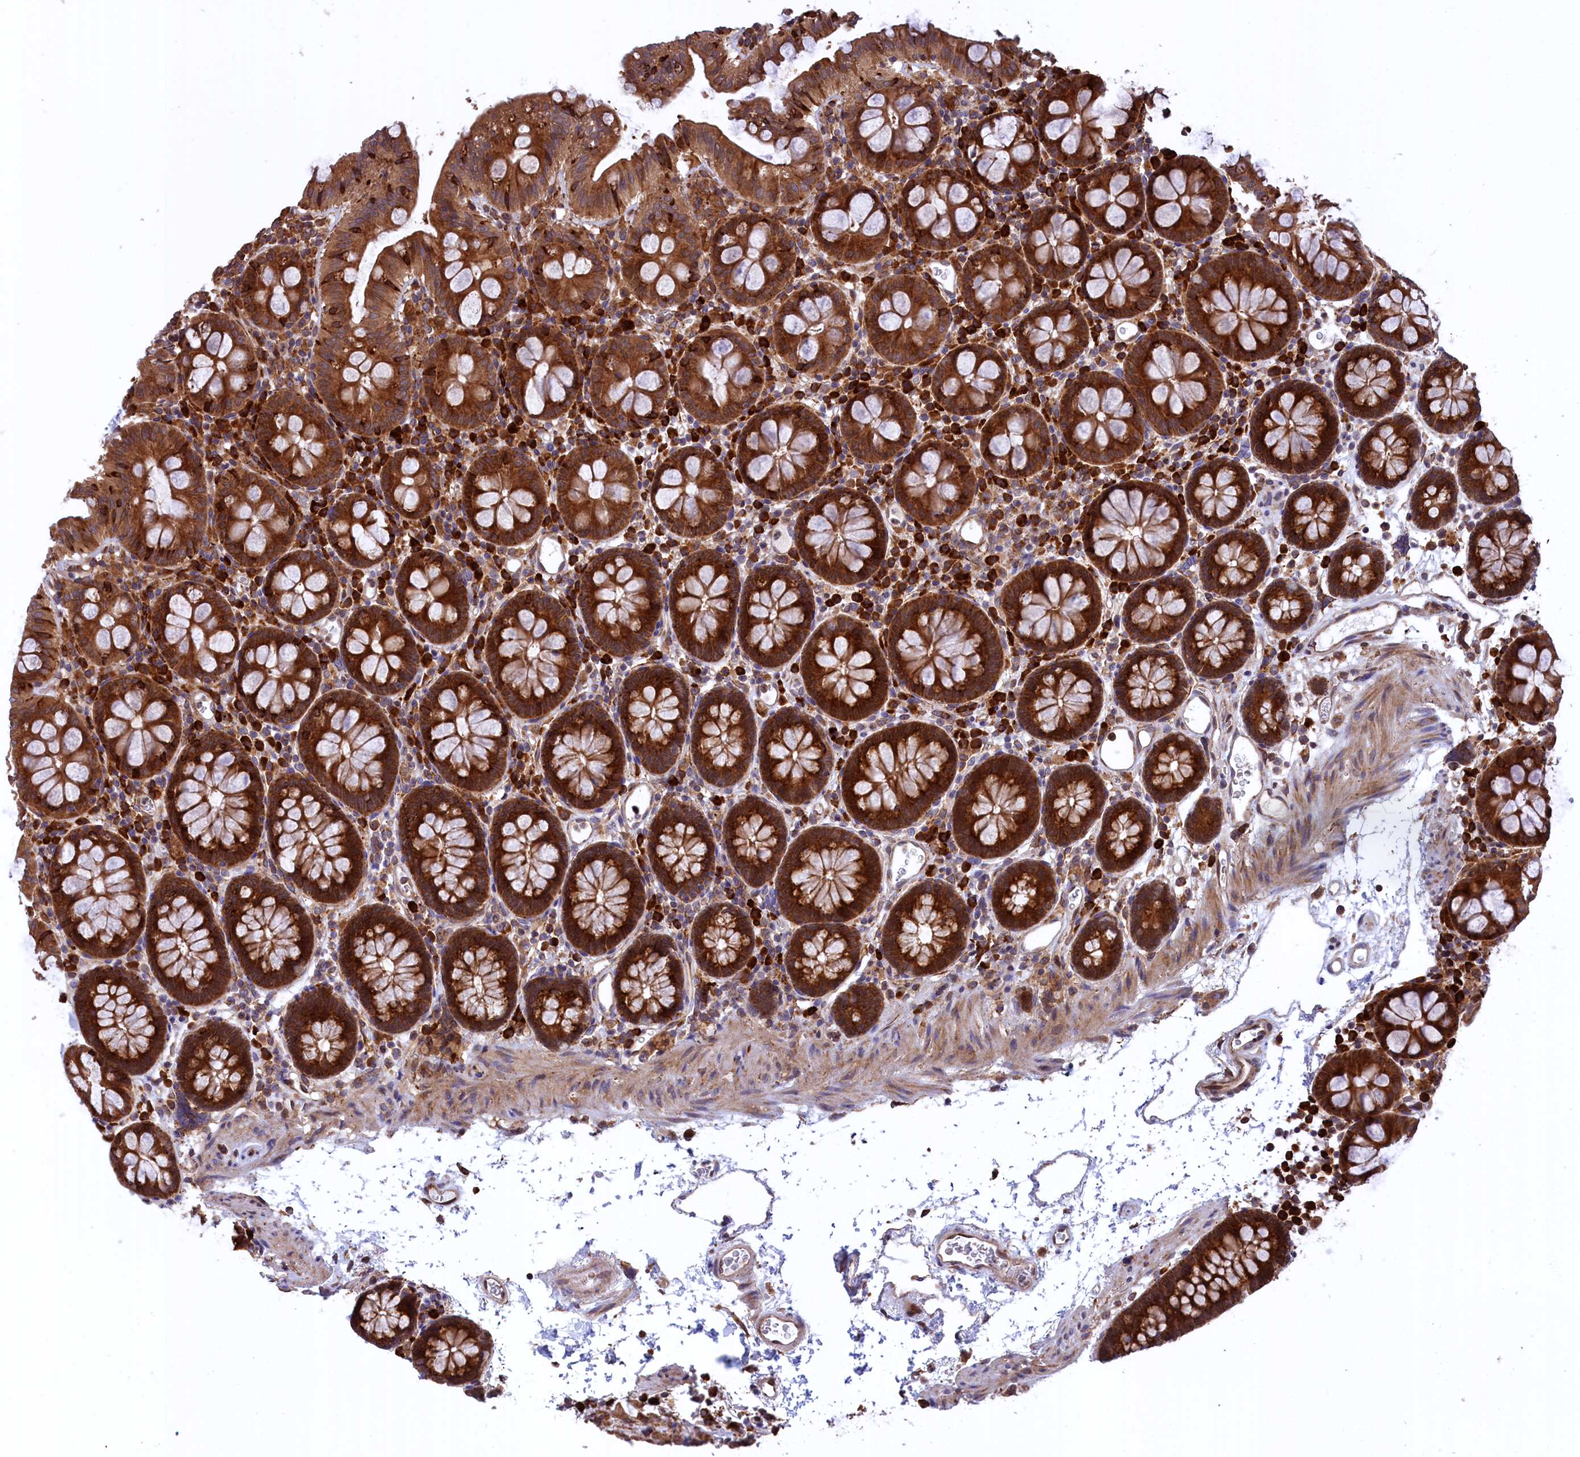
{"staining": {"intensity": "moderate", "quantity": ">75%", "location": "cytoplasmic/membranous"}, "tissue": "colon", "cell_type": "Endothelial cells", "image_type": "normal", "snomed": [{"axis": "morphology", "description": "Normal tissue, NOS"}, {"axis": "topography", "description": "Colon"}], "caption": "Normal colon was stained to show a protein in brown. There is medium levels of moderate cytoplasmic/membranous expression in approximately >75% of endothelial cells.", "gene": "PLA2G4C", "patient": {"sex": "male", "age": 75}}